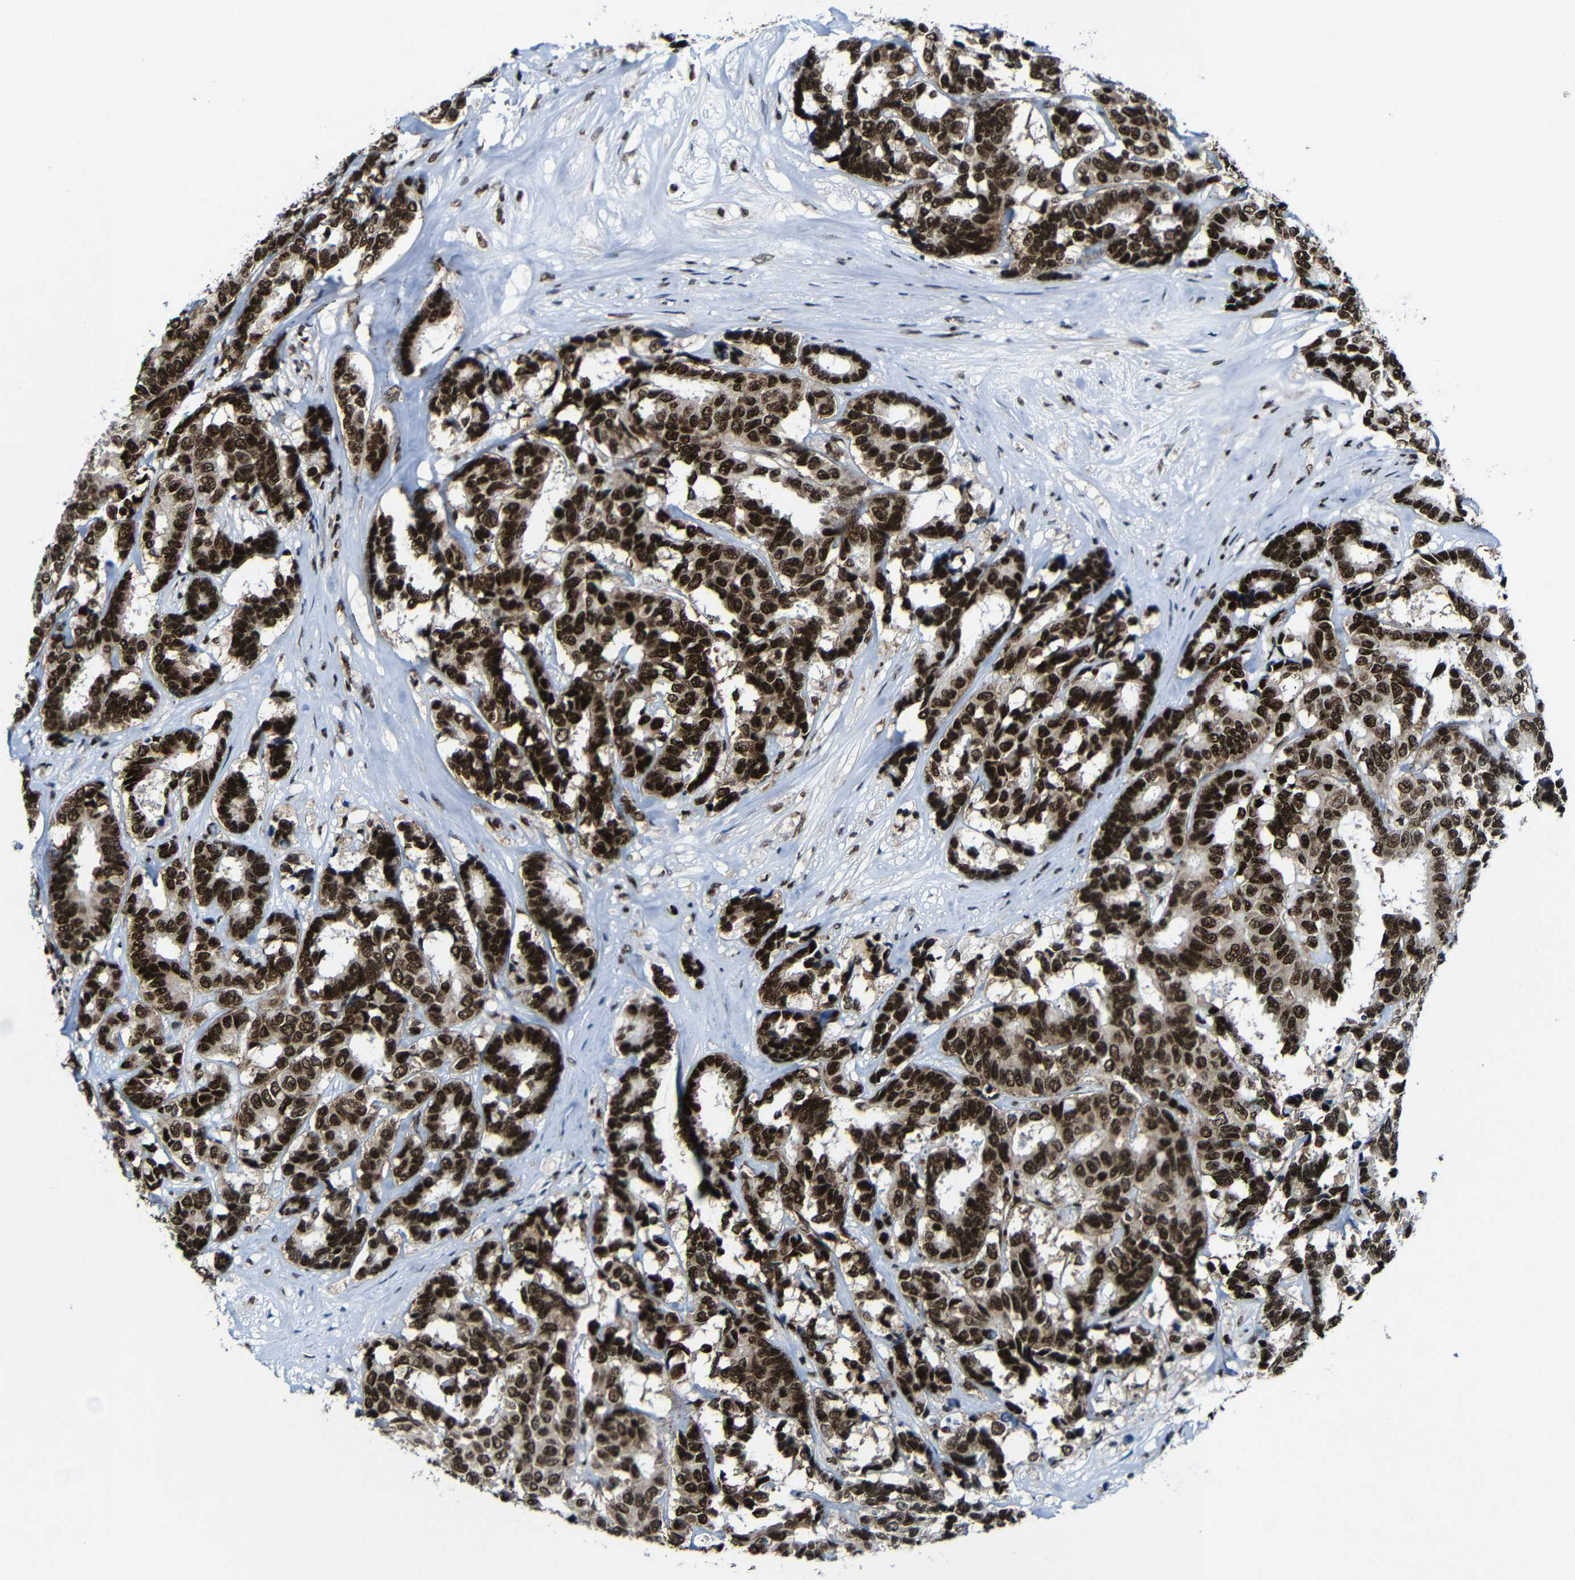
{"staining": {"intensity": "strong", "quantity": ">75%", "location": "nuclear"}, "tissue": "breast cancer", "cell_type": "Tumor cells", "image_type": "cancer", "snomed": [{"axis": "morphology", "description": "Duct carcinoma"}, {"axis": "topography", "description": "Breast"}], "caption": "This image demonstrates immunohistochemistry (IHC) staining of breast cancer (intraductal carcinoma), with high strong nuclear positivity in about >75% of tumor cells.", "gene": "PTBP1", "patient": {"sex": "female", "age": 87}}